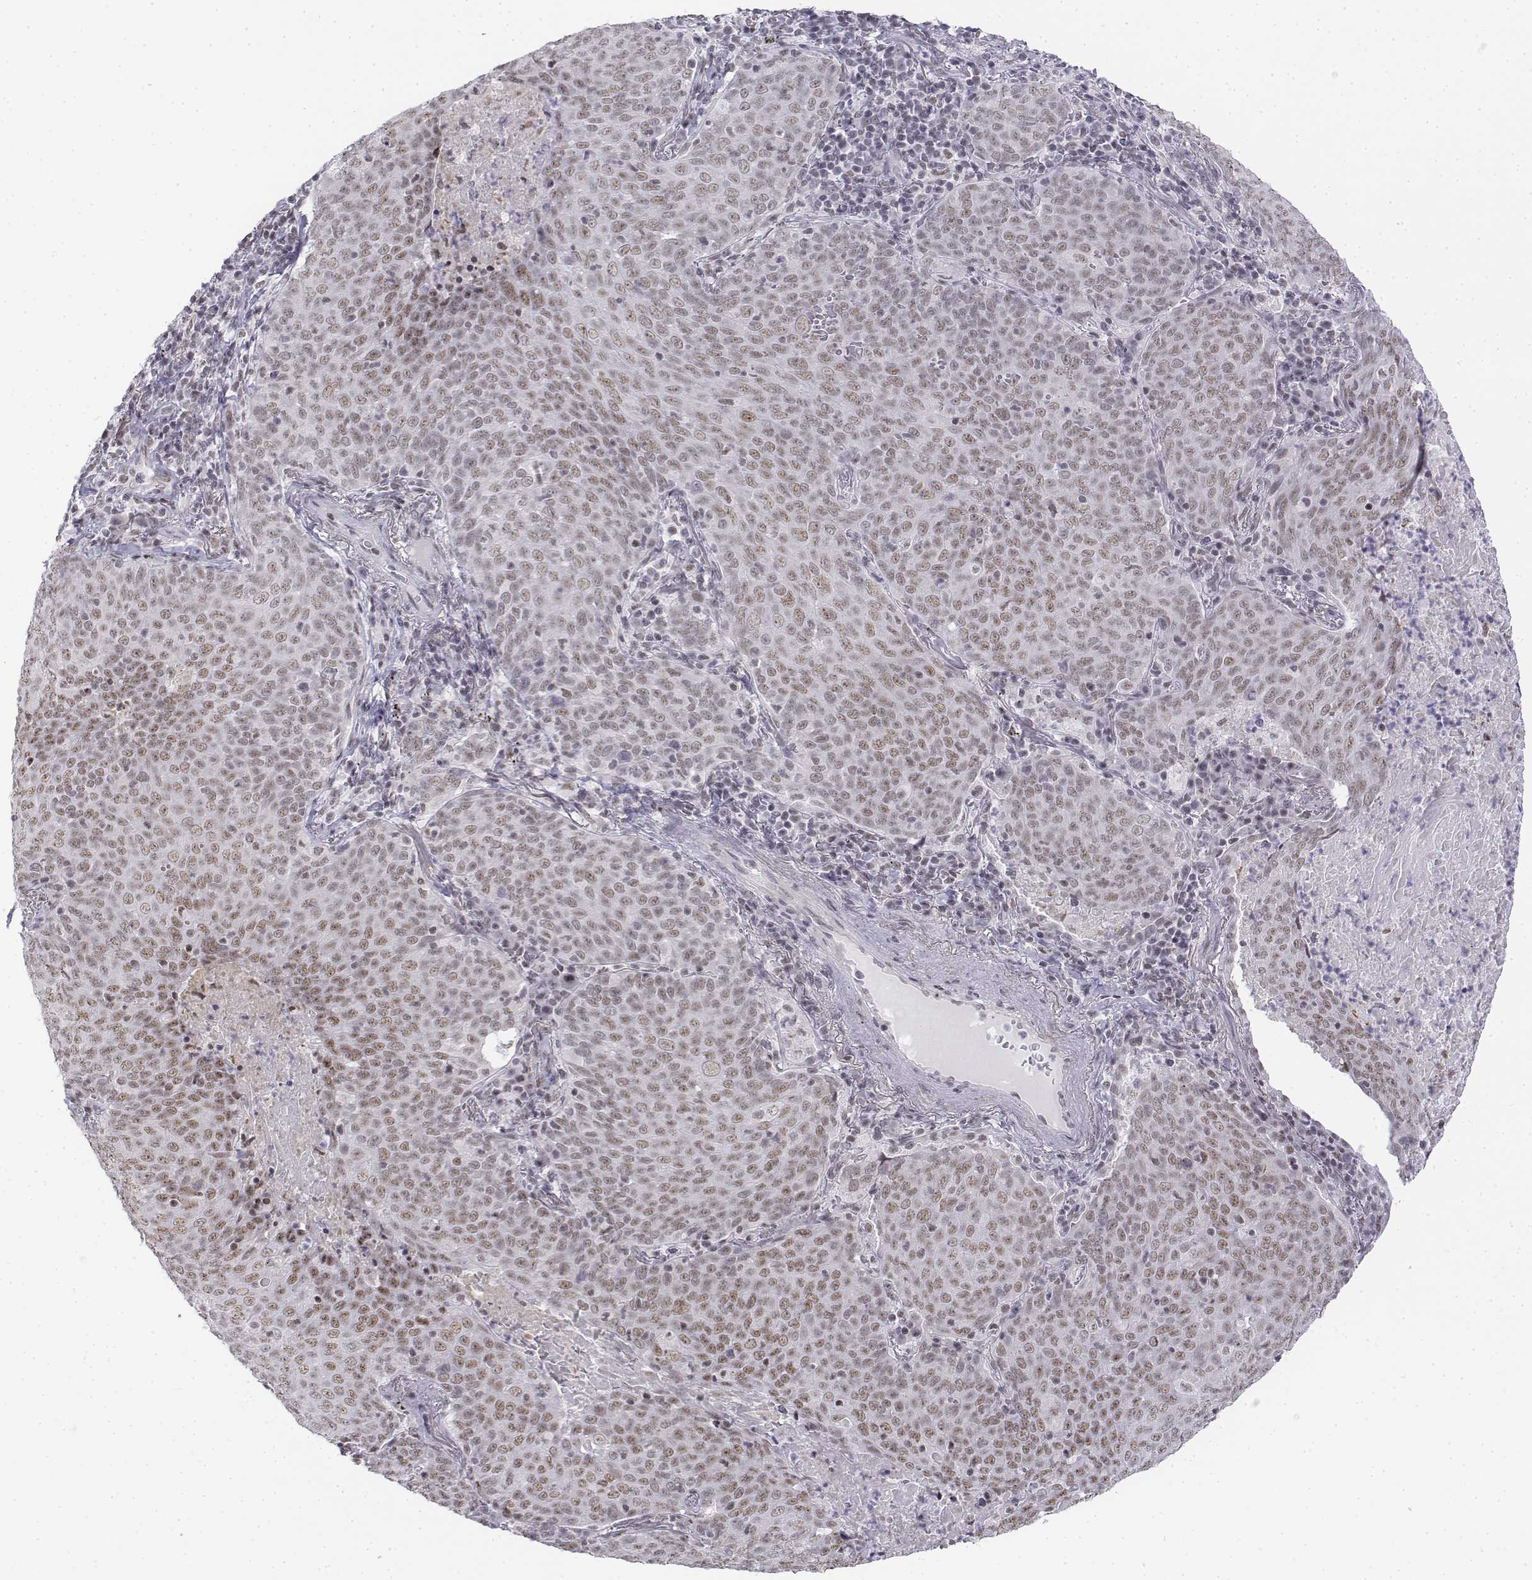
{"staining": {"intensity": "weak", "quantity": ">75%", "location": "nuclear"}, "tissue": "lung cancer", "cell_type": "Tumor cells", "image_type": "cancer", "snomed": [{"axis": "morphology", "description": "Squamous cell carcinoma, NOS"}, {"axis": "topography", "description": "Lung"}], "caption": "Tumor cells display weak nuclear positivity in about >75% of cells in squamous cell carcinoma (lung).", "gene": "SETD1A", "patient": {"sex": "male", "age": 82}}